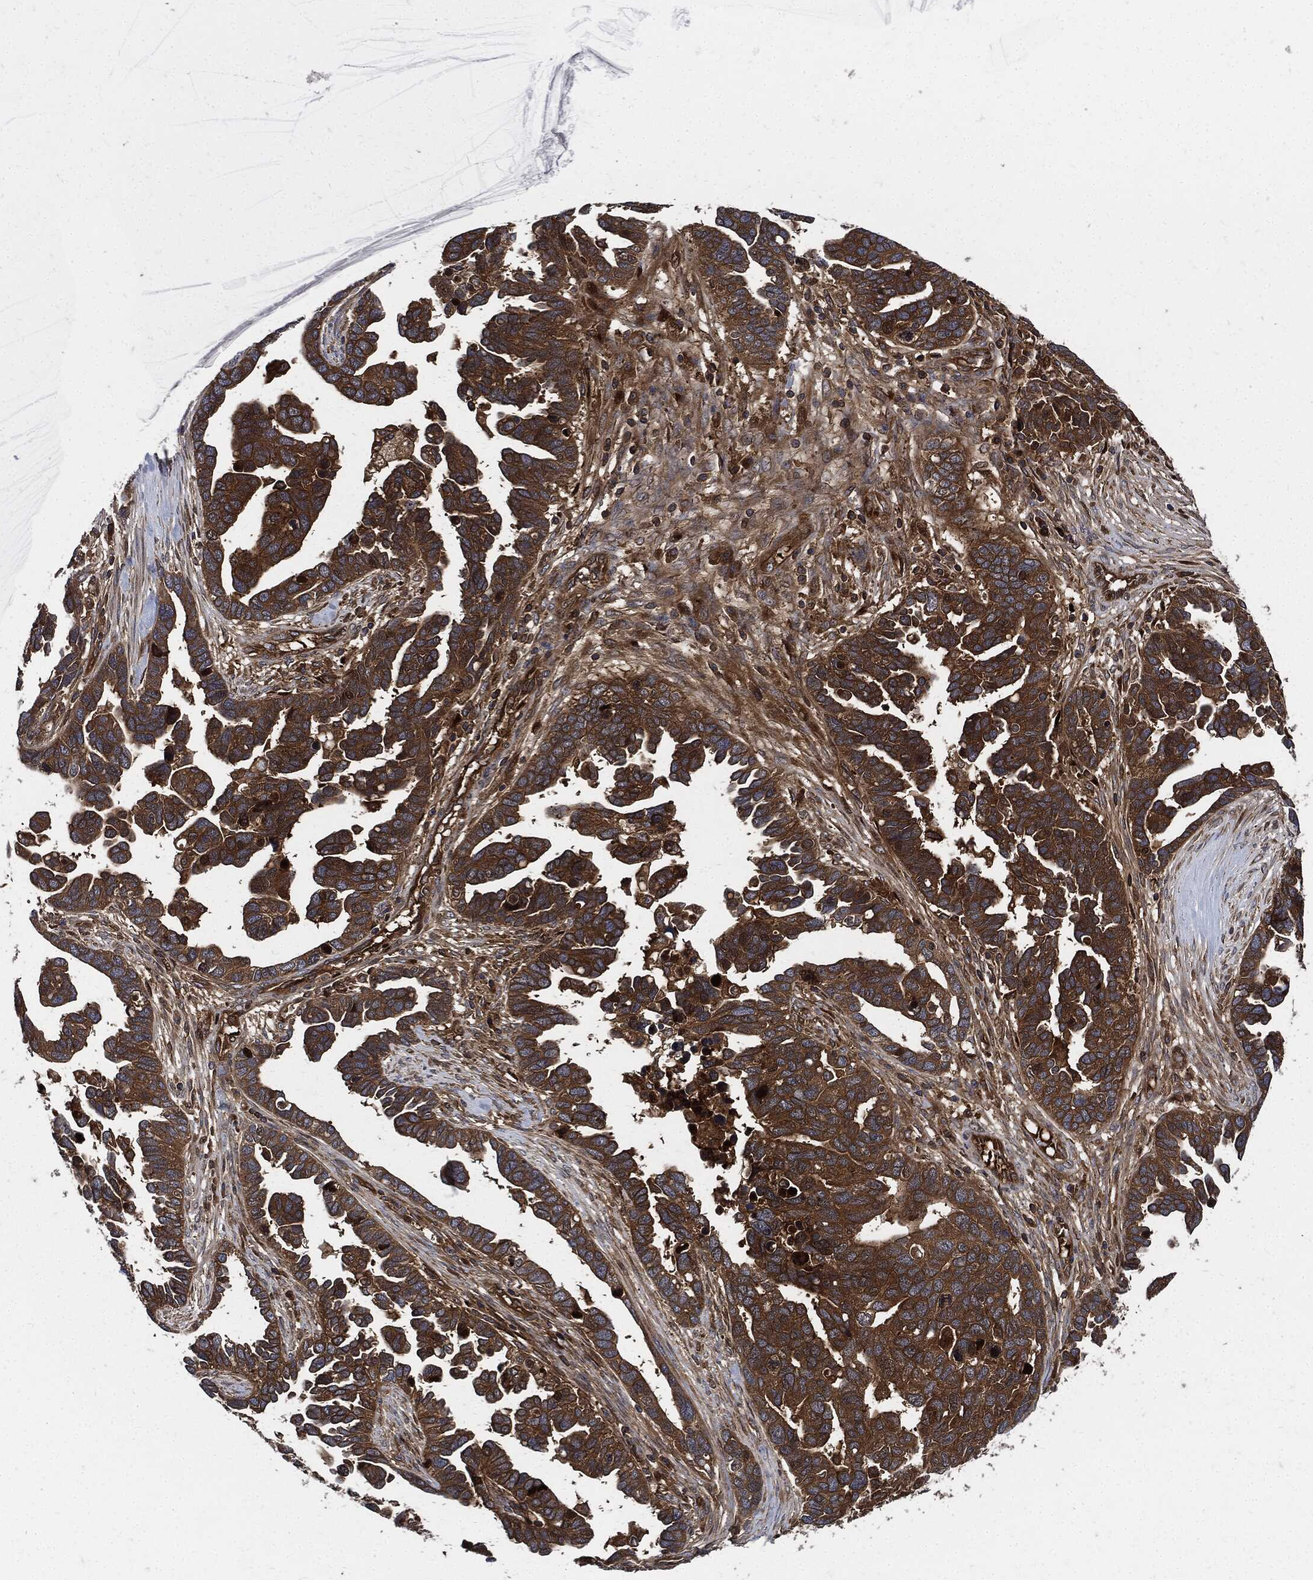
{"staining": {"intensity": "strong", "quantity": ">75%", "location": "cytoplasmic/membranous"}, "tissue": "ovarian cancer", "cell_type": "Tumor cells", "image_type": "cancer", "snomed": [{"axis": "morphology", "description": "Cystadenocarcinoma, serous, NOS"}, {"axis": "topography", "description": "Ovary"}], "caption": "Protein expression analysis of ovarian cancer displays strong cytoplasmic/membranous positivity in approximately >75% of tumor cells. Nuclei are stained in blue.", "gene": "XPNPEP1", "patient": {"sex": "female", "age": 54}}